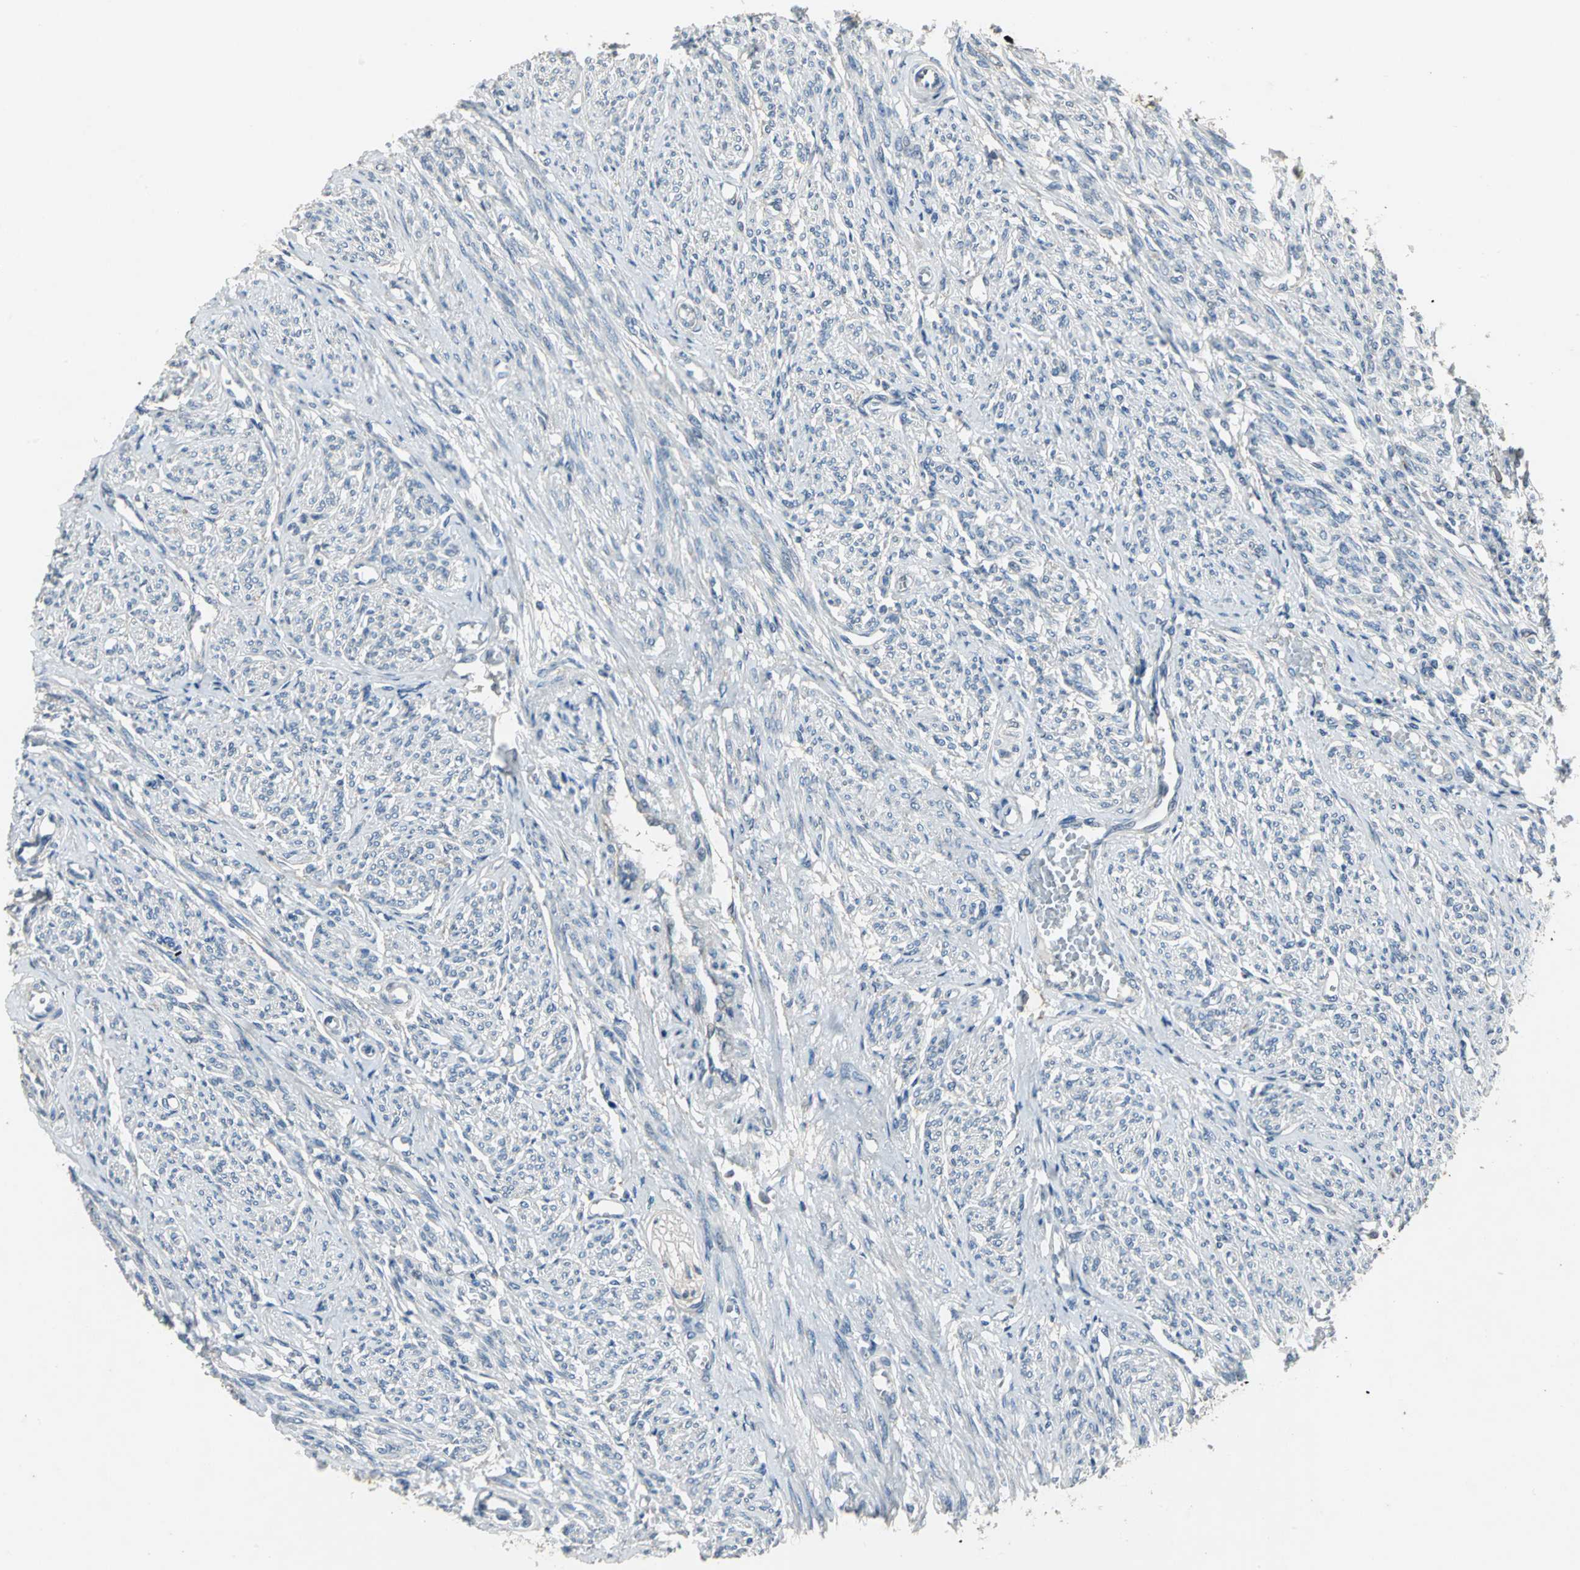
{"staining": {"intensity": "negative", "quantity": "none", "location": "none"}, "tissue": "smooth muscle", "cell_type": "Smooth muscle cells", "image_type": "normal", "snomed": [{"axis": "morphology", "description": "Normal tissue, NOS"}, {"axis": "topography", "description": "Smooth muscle"}], "caption": "Immunohistochemical staining of normal smooth muscle reveals no significant staining in smooth muscle cells.", "gene": "JADE3", "patient": {"sex": "female", "age": 65}}